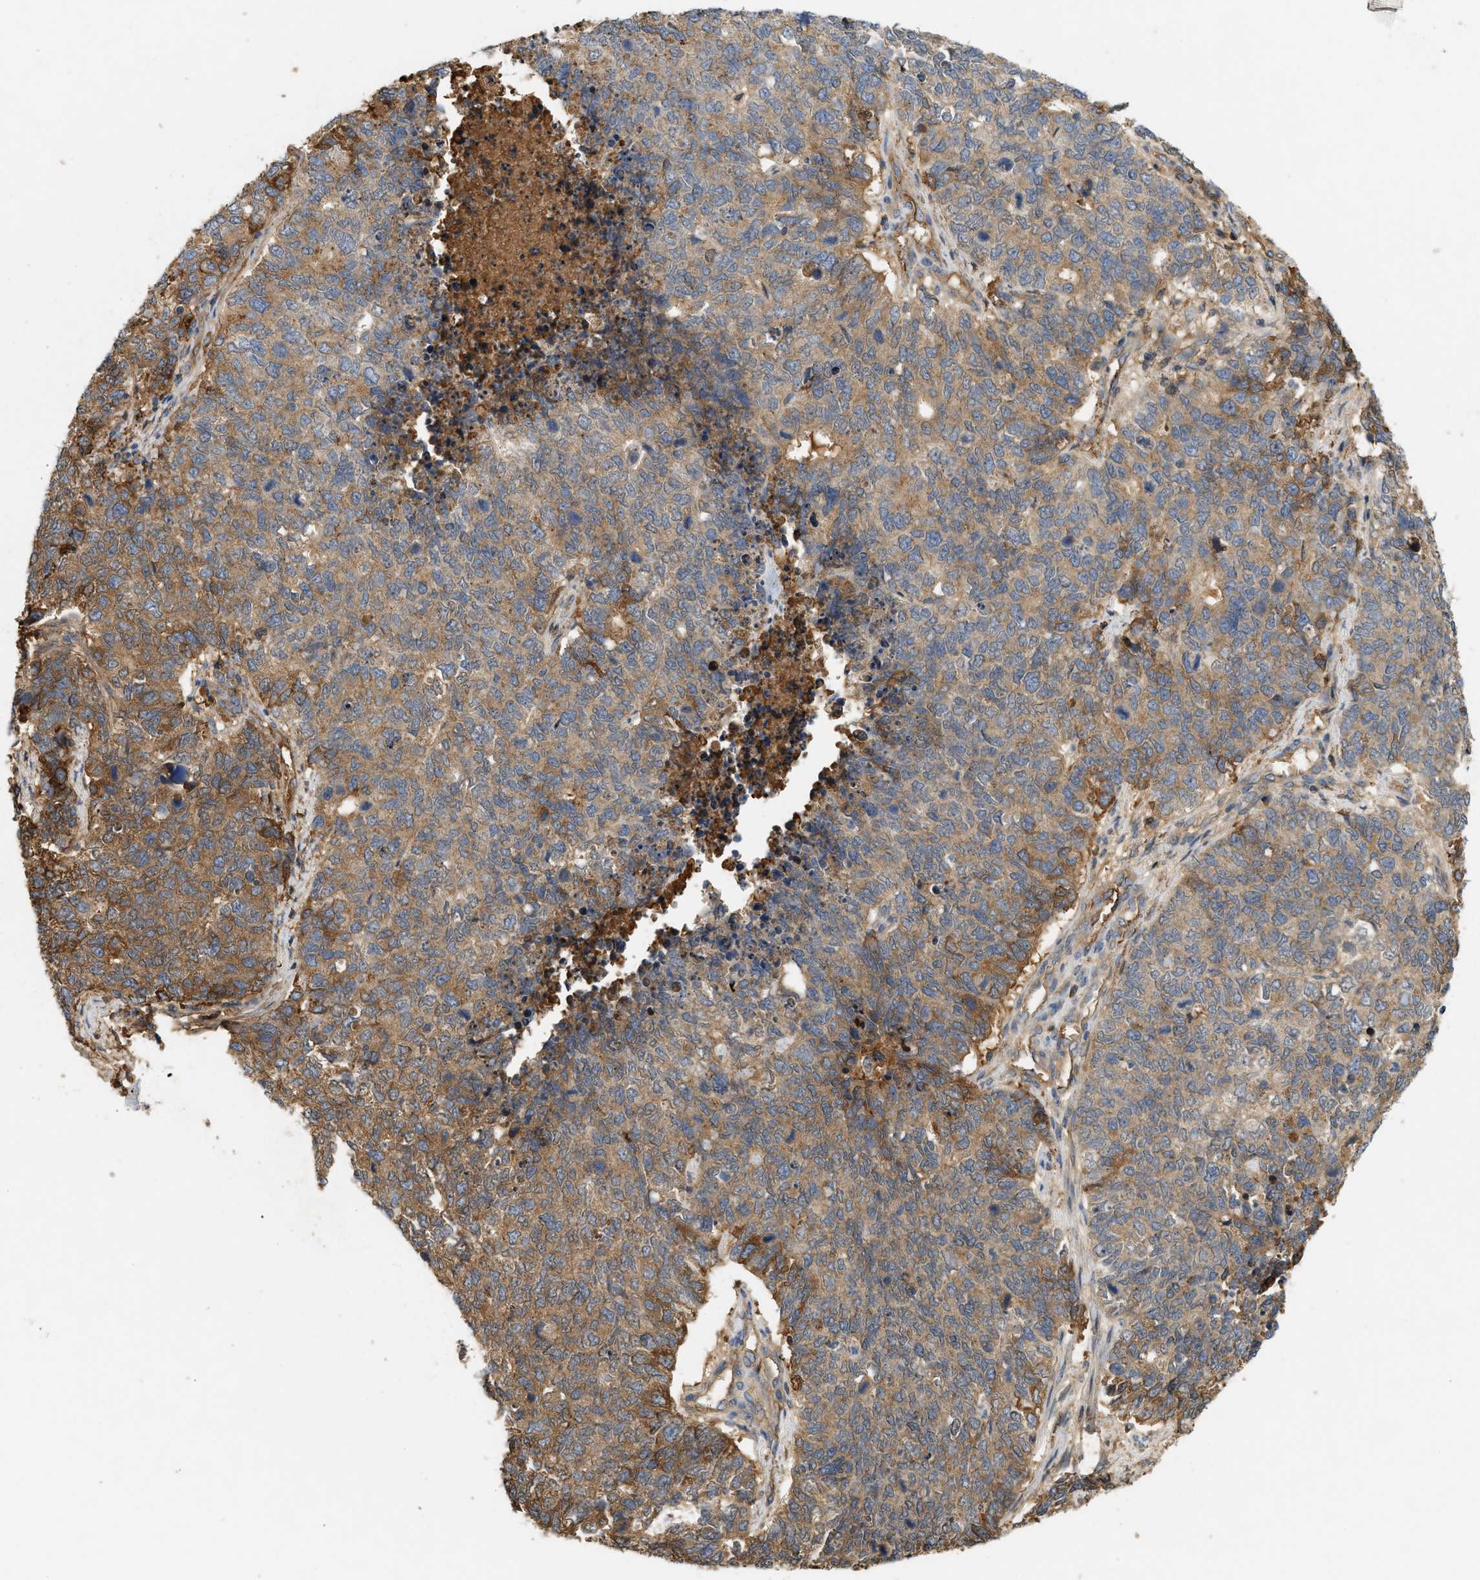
{"staining": {"intensity": "moderate", "quantity": "25%-75%", "location": "cytoplasmic/membranous"}, "tissue": "cervical cancer", "cell_type": "Tumor cells", "image_type": "cancer", "snomed": [{"axis": "morphology", "description": "Squamous cell carcinoma, NOS"}, {"axis": "topography", "description": "Cervix"}], "caption": "There is medium levels of moderate cytoplasmic/membranous staining in tumor cells of squamous cell carcinoma (cervical), as demonstrated by immunohistochemical staining (brown color).", "gene": "F8", "patient": {"sex": "female", "age": 63}}